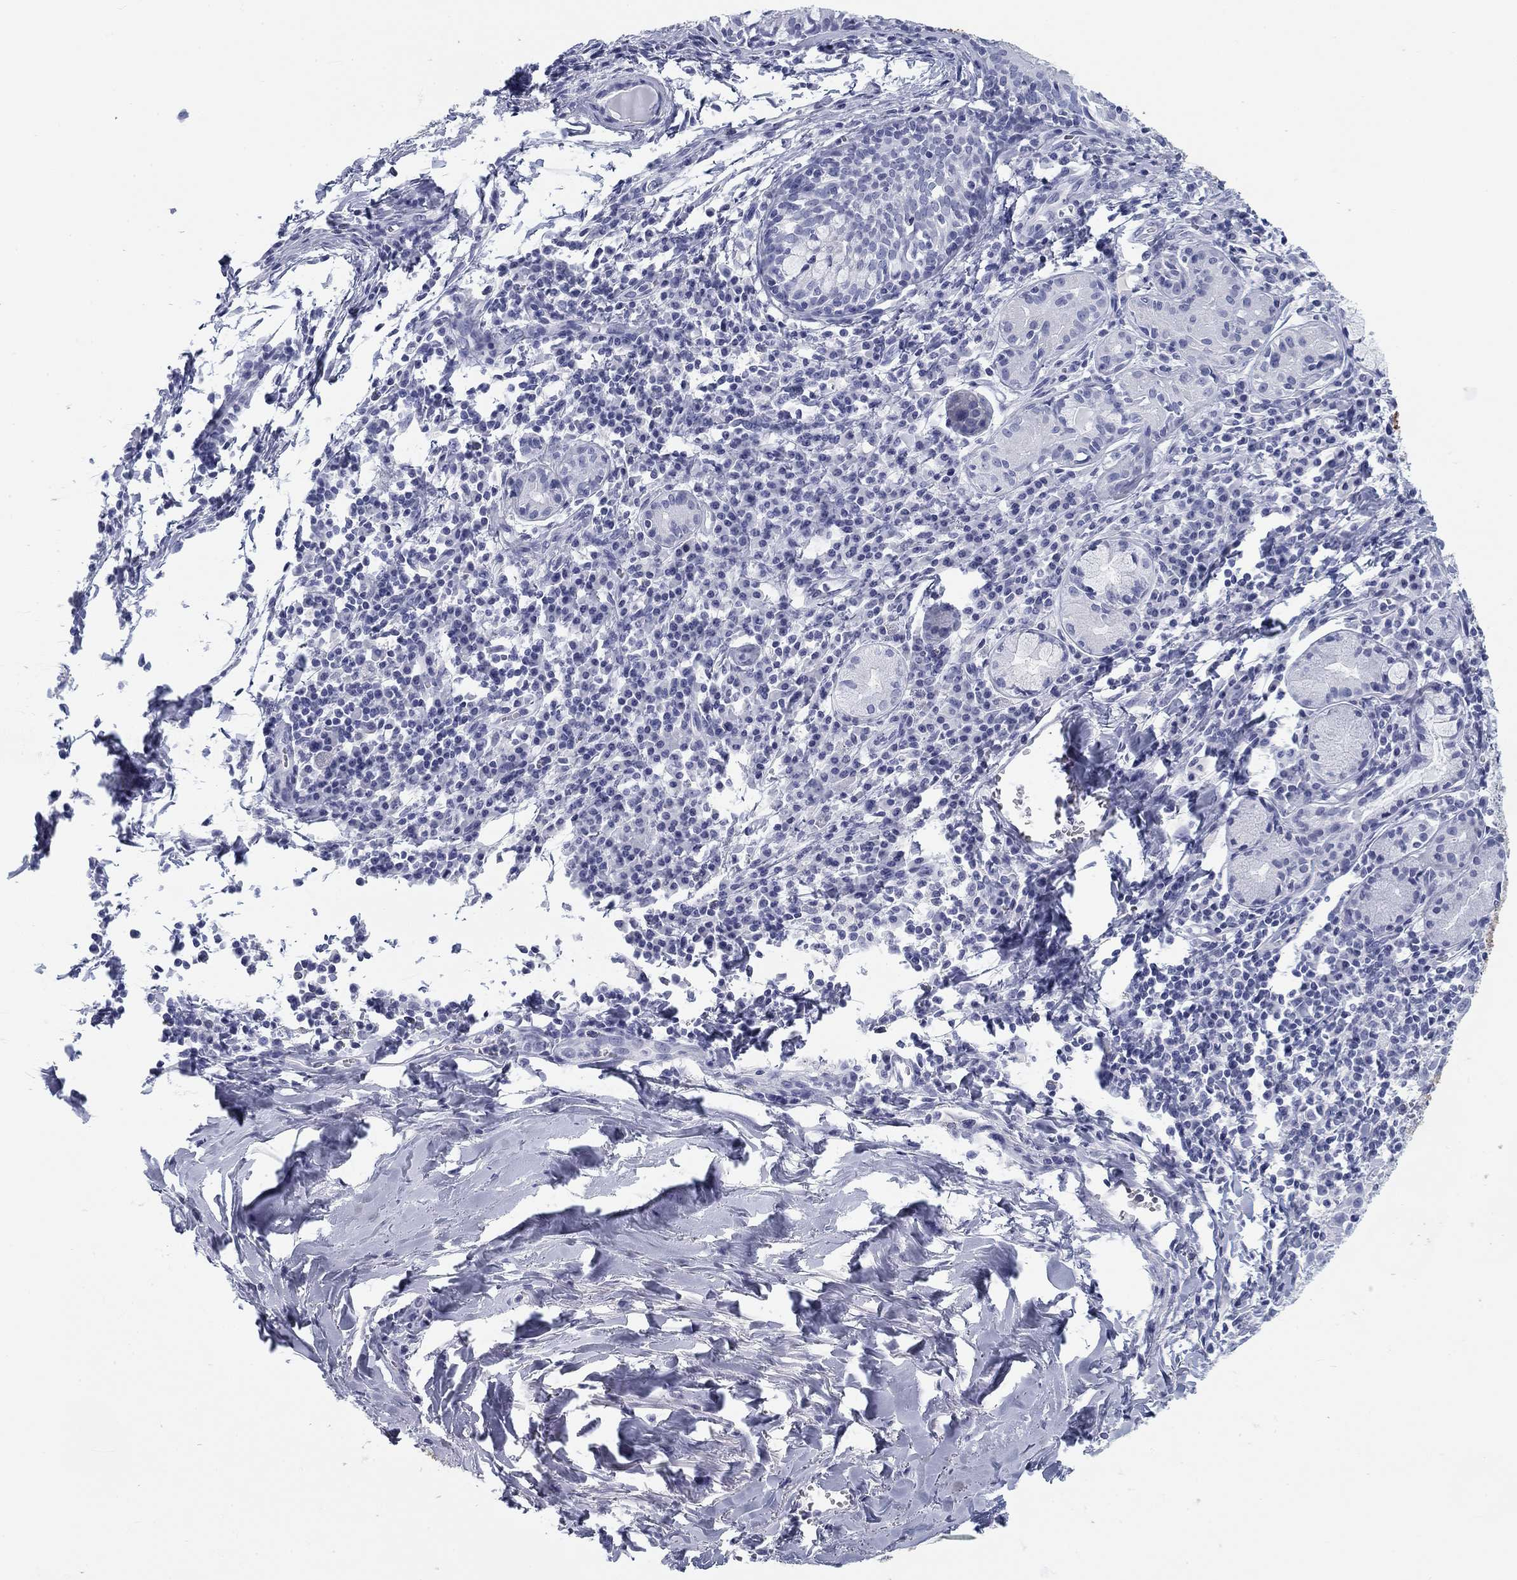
{"staining": {"intensity": "negative", "quantity": "none", "location": "none"}, "tissue": "lung cancer", "cell_type": "Tumor cells", "image_type": "cancer", "snomed": [{"axis": "morphology", "description": "Squamous cell carcinoma, NOS"}, {"axis": "topography", "description": "Lung"}], "caption": "Lung squamous cell carcinoma stained for a protein using immunohistochemistry demonstrates no expression tumor cells.", "gene": "CALB1", "patient": {"sex": "male", "age": 57}}